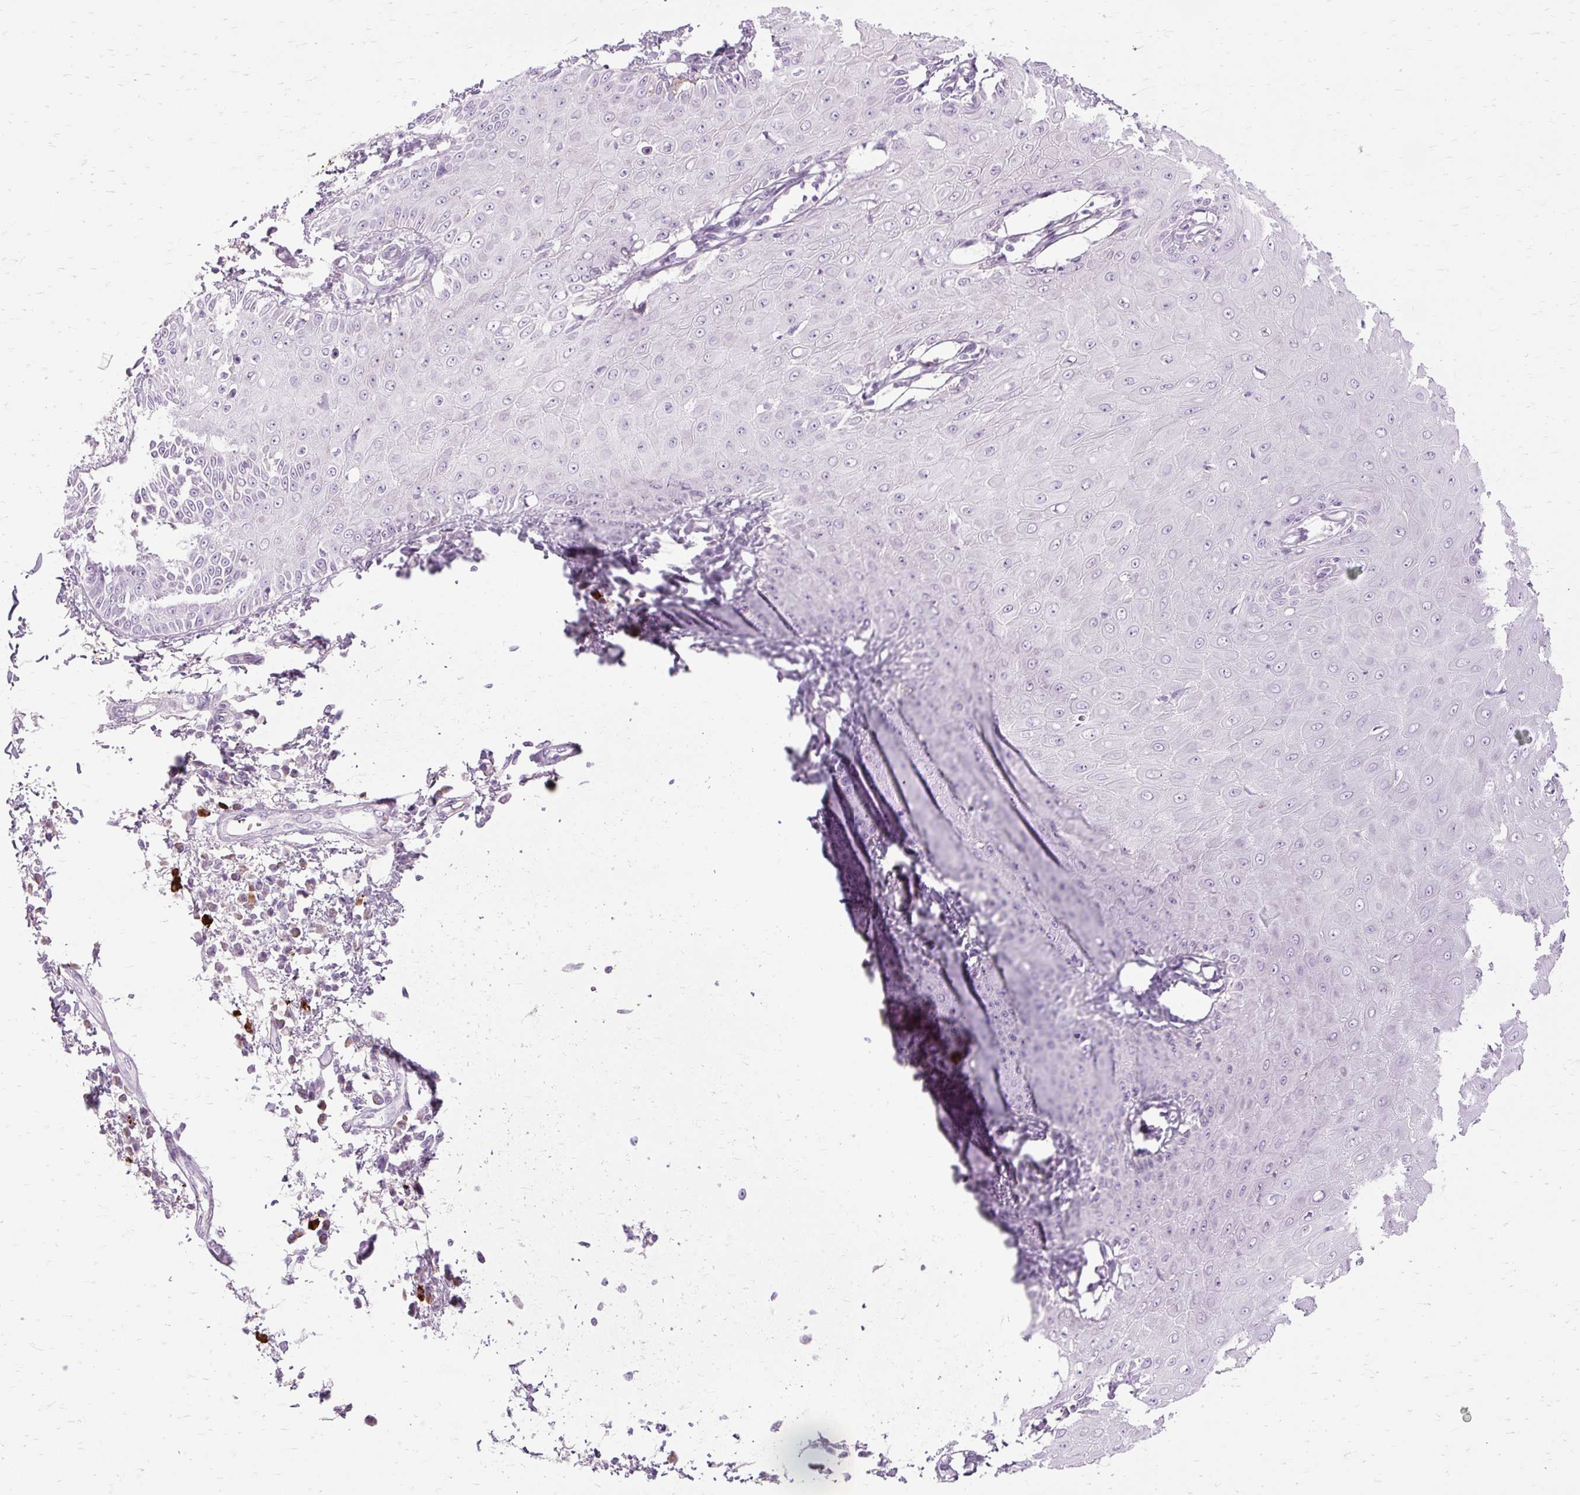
{"staining": {"intensity": "negative", "quantity": "none", "location": "none"}, "tissue": "skin cancer", "cell_type": "Tumor cells", "image_type": "cancer", "snomed": [{"axis": "morphology", "description": "Squamous cell carcinoma, NOS"}, {"axis": "topography", "description": "Skin"}], "caption": "Protein analysis of skin cancer shows no significant staining in tumor cells.", "gene": "ARRDC2", "patient": {"sex": "male", "age": 70}}